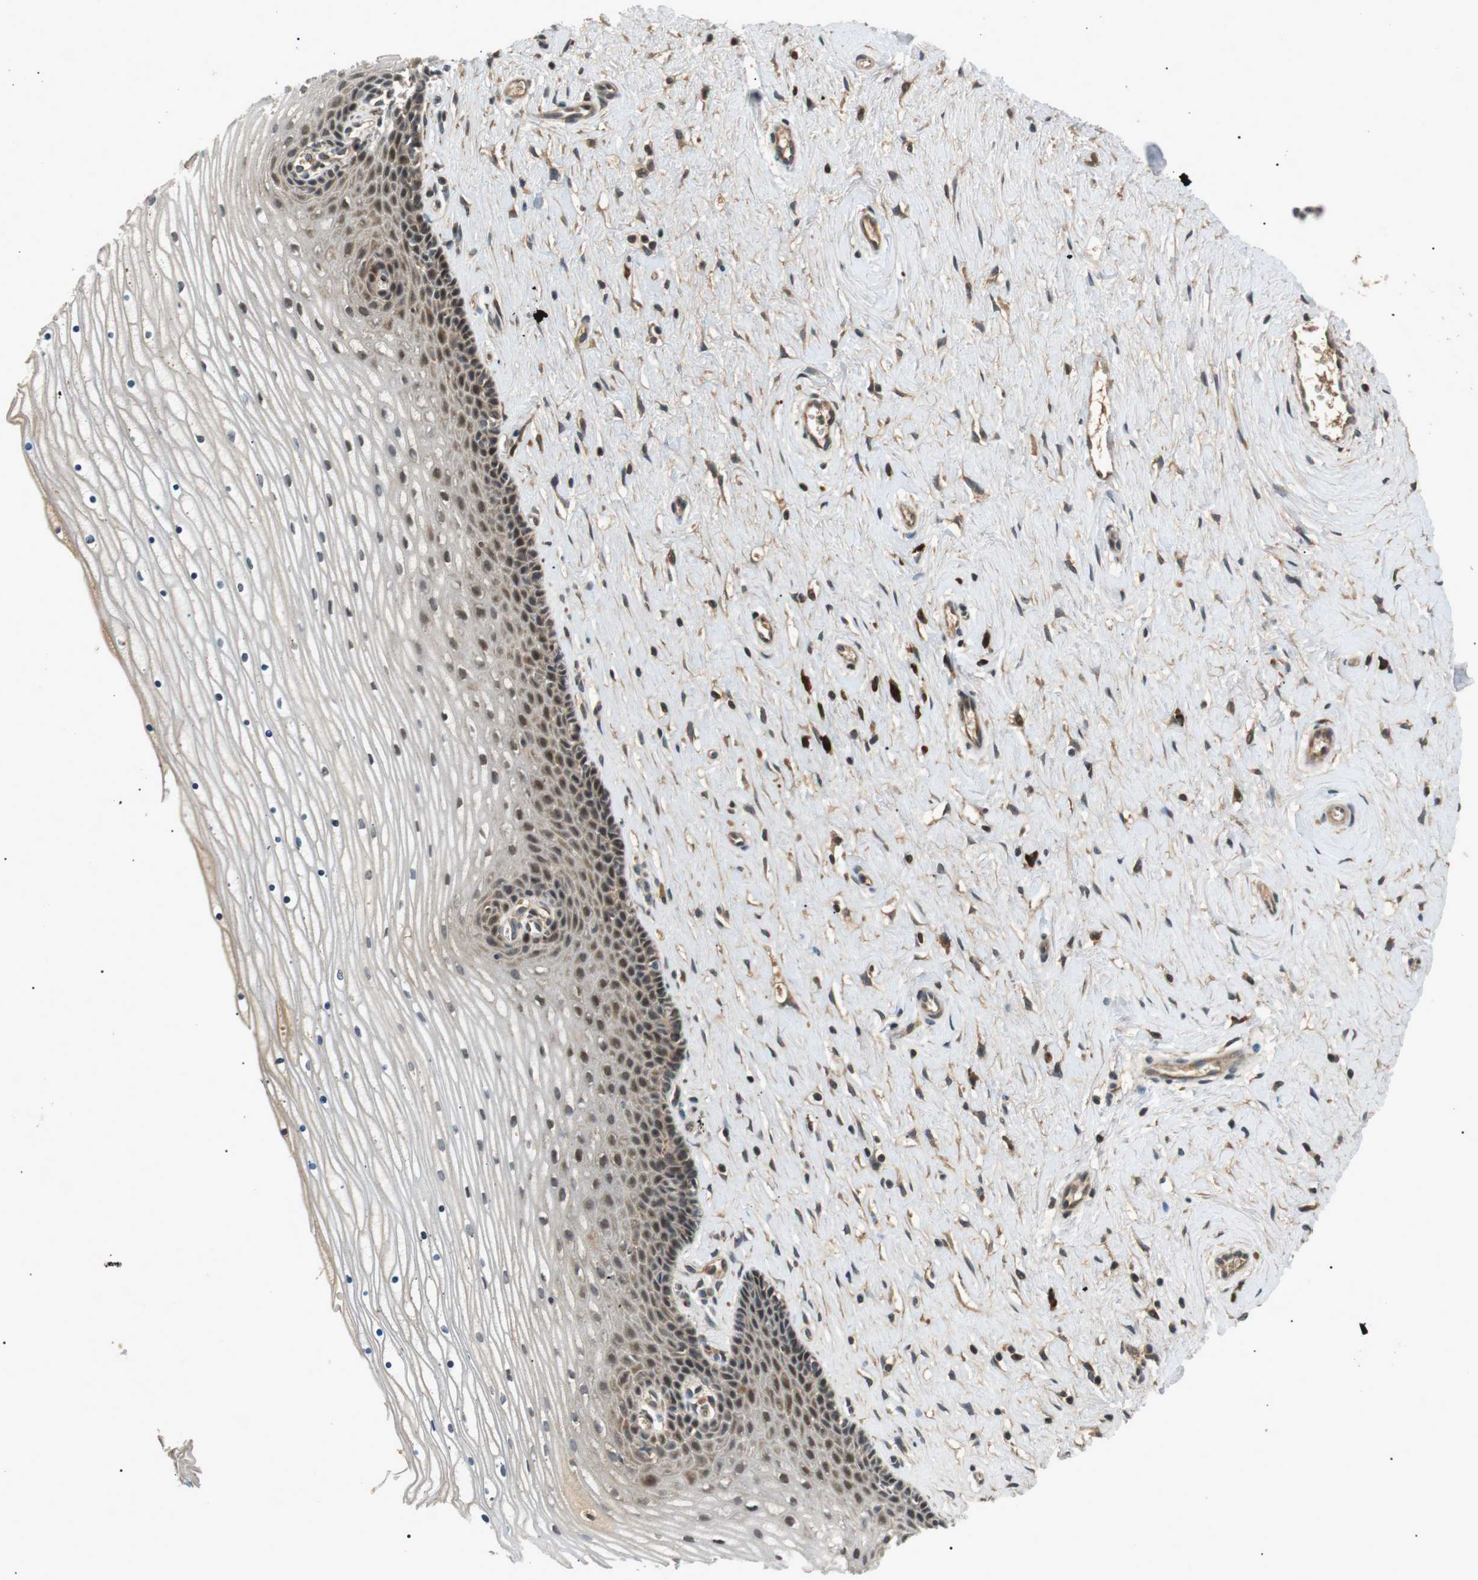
{"staining": {"intensity": "moderate", "quantity": ">75%", "location": "cytoplasmic/membranous"}, "tissue": "cervix", "cell_type": "Glandular cells", "image_type": "normal", "snomed": [{"axis": "morphology", "description": "Normal tissue, NOS"}, {"axis": "topography", "description": "Cervix"}], "caption": "This histopathology image reveals benign cervix stained with immunohistochemistry to label a protein in brown. The cytoplasmic/membranous of glandular cells show moderate positivity for the protein. Nuclei are counter-stained blue.", "gene": "HSPA13", "patient": {"sex": "female", "age": 39}}